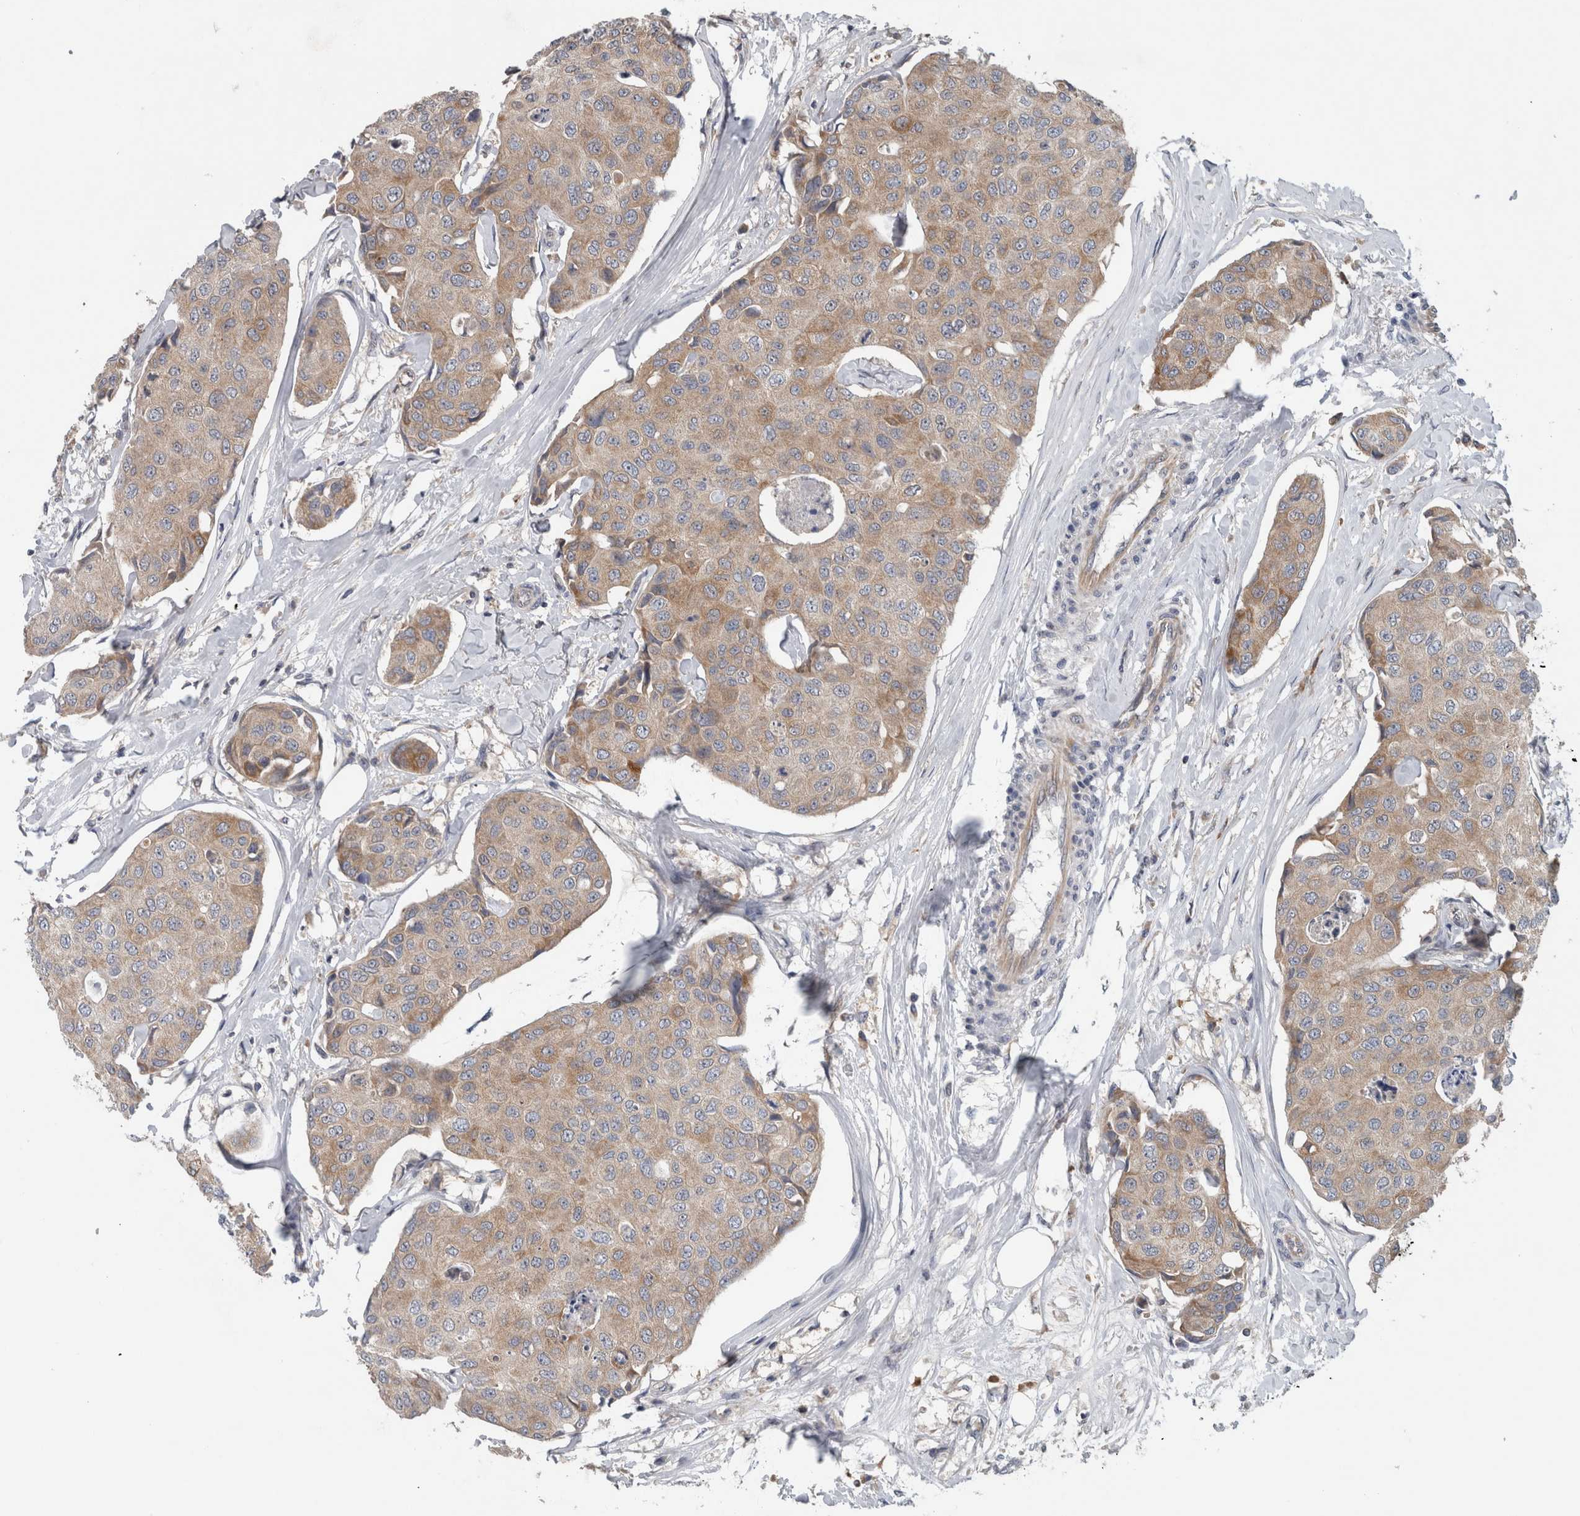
{"staining": {"intensity": "weak", "quantity": "<25%", "location": "cytoplasmic/membranous"}, "tissue": "breast cancer", "cell_type": "Tumor cells", "image_type": "cancer", "snomed": [{"axis": "morphology", "description": "Duct carcinoma"}, {"axis": "topography", "description": "Breast"}], "caption": "Immunohistochemistry histopathology image of neoplastic tissue: breast cancer (infiltrating ductal carcinoma) stained with DAB (3,3'-diaminobenzidine) demonstrates no significant protein positivity in tumor cells.", "gene": "PDCD2", "patient": {"sex": "female", "age": 80}}